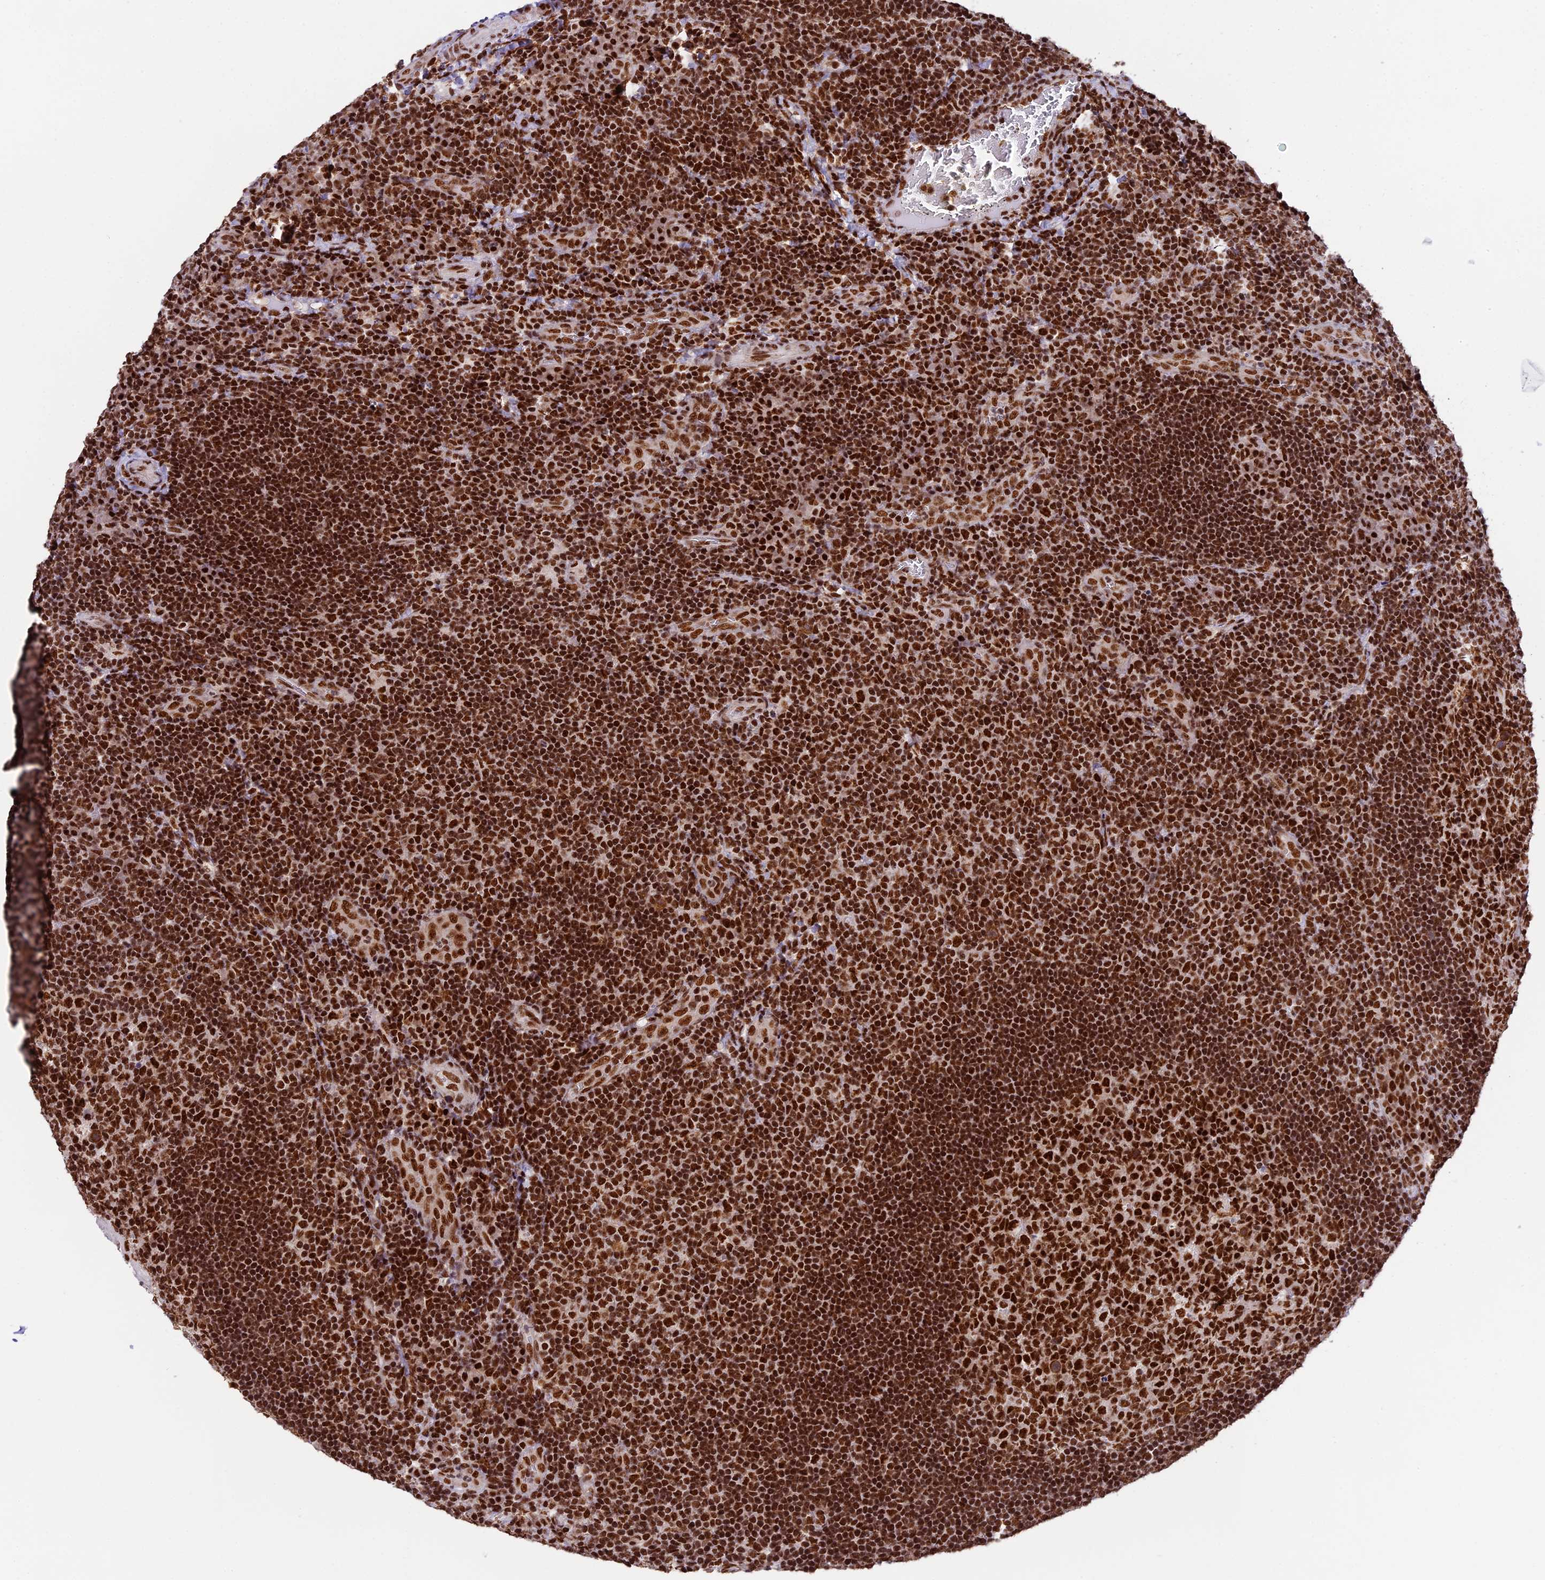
{"staining": {"intensity": "strong", "quantity": ">75%", "location": "nuclear"}, "tissue": "tonsil", "cell_type": "Germinal center cells", "image_type": "normal", "snomed": [{"axis": "morphology", "description": "Normal tissue, NOS"}, {"axis": "topography", "description": "Tonsil"}], "caption": "This histopathology image exhibits IHC staining of normal tonsil, with high strong nuclear expression in approximately >75% of germinal center cells.", "gene": "RAMACL", "patient": {"sex": "male", "age": 17}}